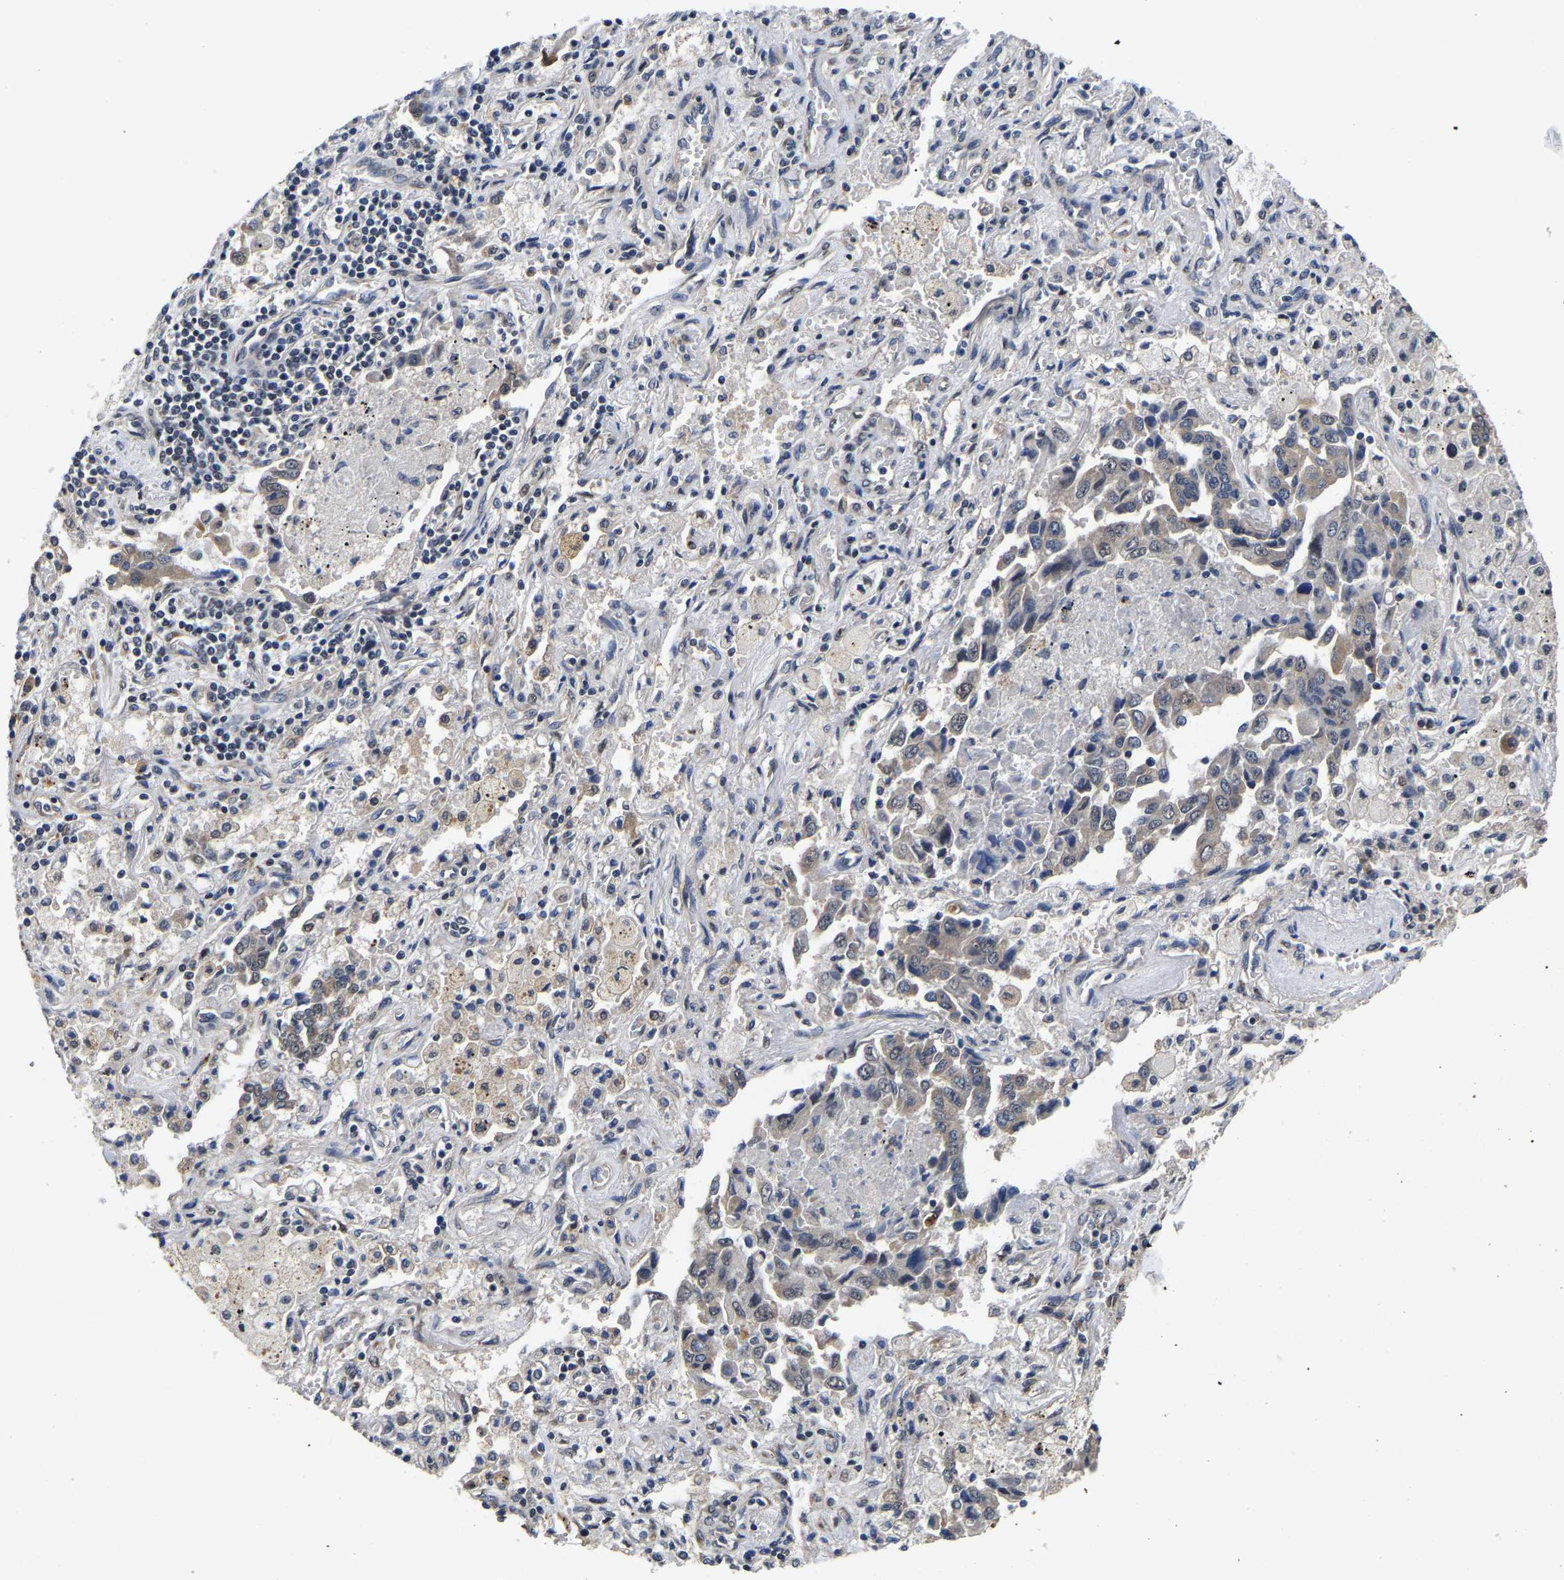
{"staining": {"intensity": "weak", "quantity": "<25%", "location": "cytoplasmic/membranous"}, "tissue": "lung cancer", "cell_type": "Tumor cells", "image_type": "cancer", "snomed": [{"axis": "morphology", "description": "Adenocarcinoma, NOS"}, {"axis": "topography", "description": "Lung"}], "caption": "Human lung cancer stained for a protein using IHC demonstrates no positivity in tumor cells.", "gene": "METTL16", "patient": {"sex": "female", "age": 65}}